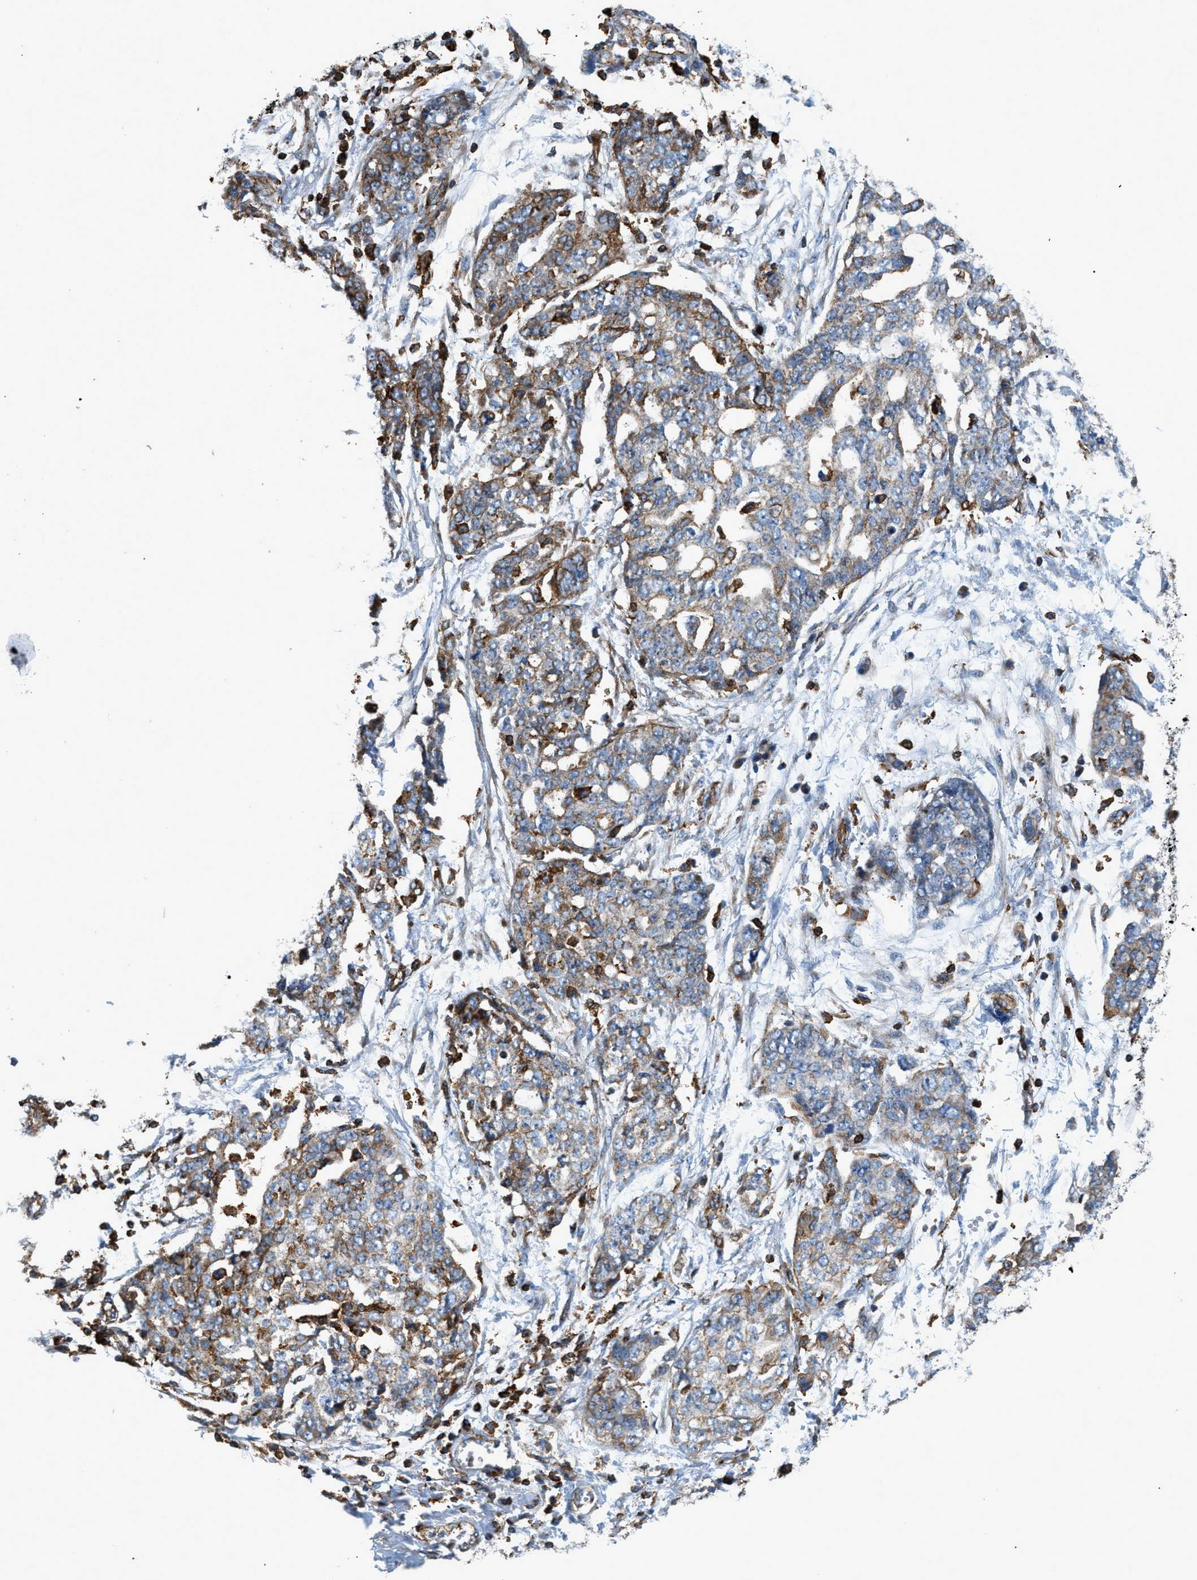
{"staining": {"intensity": "moderate", "quantity": "25%-75%", "location": "cytoplasmic/membranous"}, "tissue": "ovarian cancer", "cell_type": "Tumor cells", "image_type": "cancer", "snomed": [{"axis": "morphology", "description": "Cystadenocarcinoma, serous, NOS"}, {"axis": "topography", "description": "Soft tissue"}, {"axis": "topography", "description": "Ovary"}], "caption": "Human serous cystadenocarcinoma (ovarian) stained for a protein (brown) demonstrates moderate cytoplasmic/membranous positive expression in about 25%-75% of tumor cells.", "gene": "DHODH", "patient": {"sex": "female", "age": 57}}